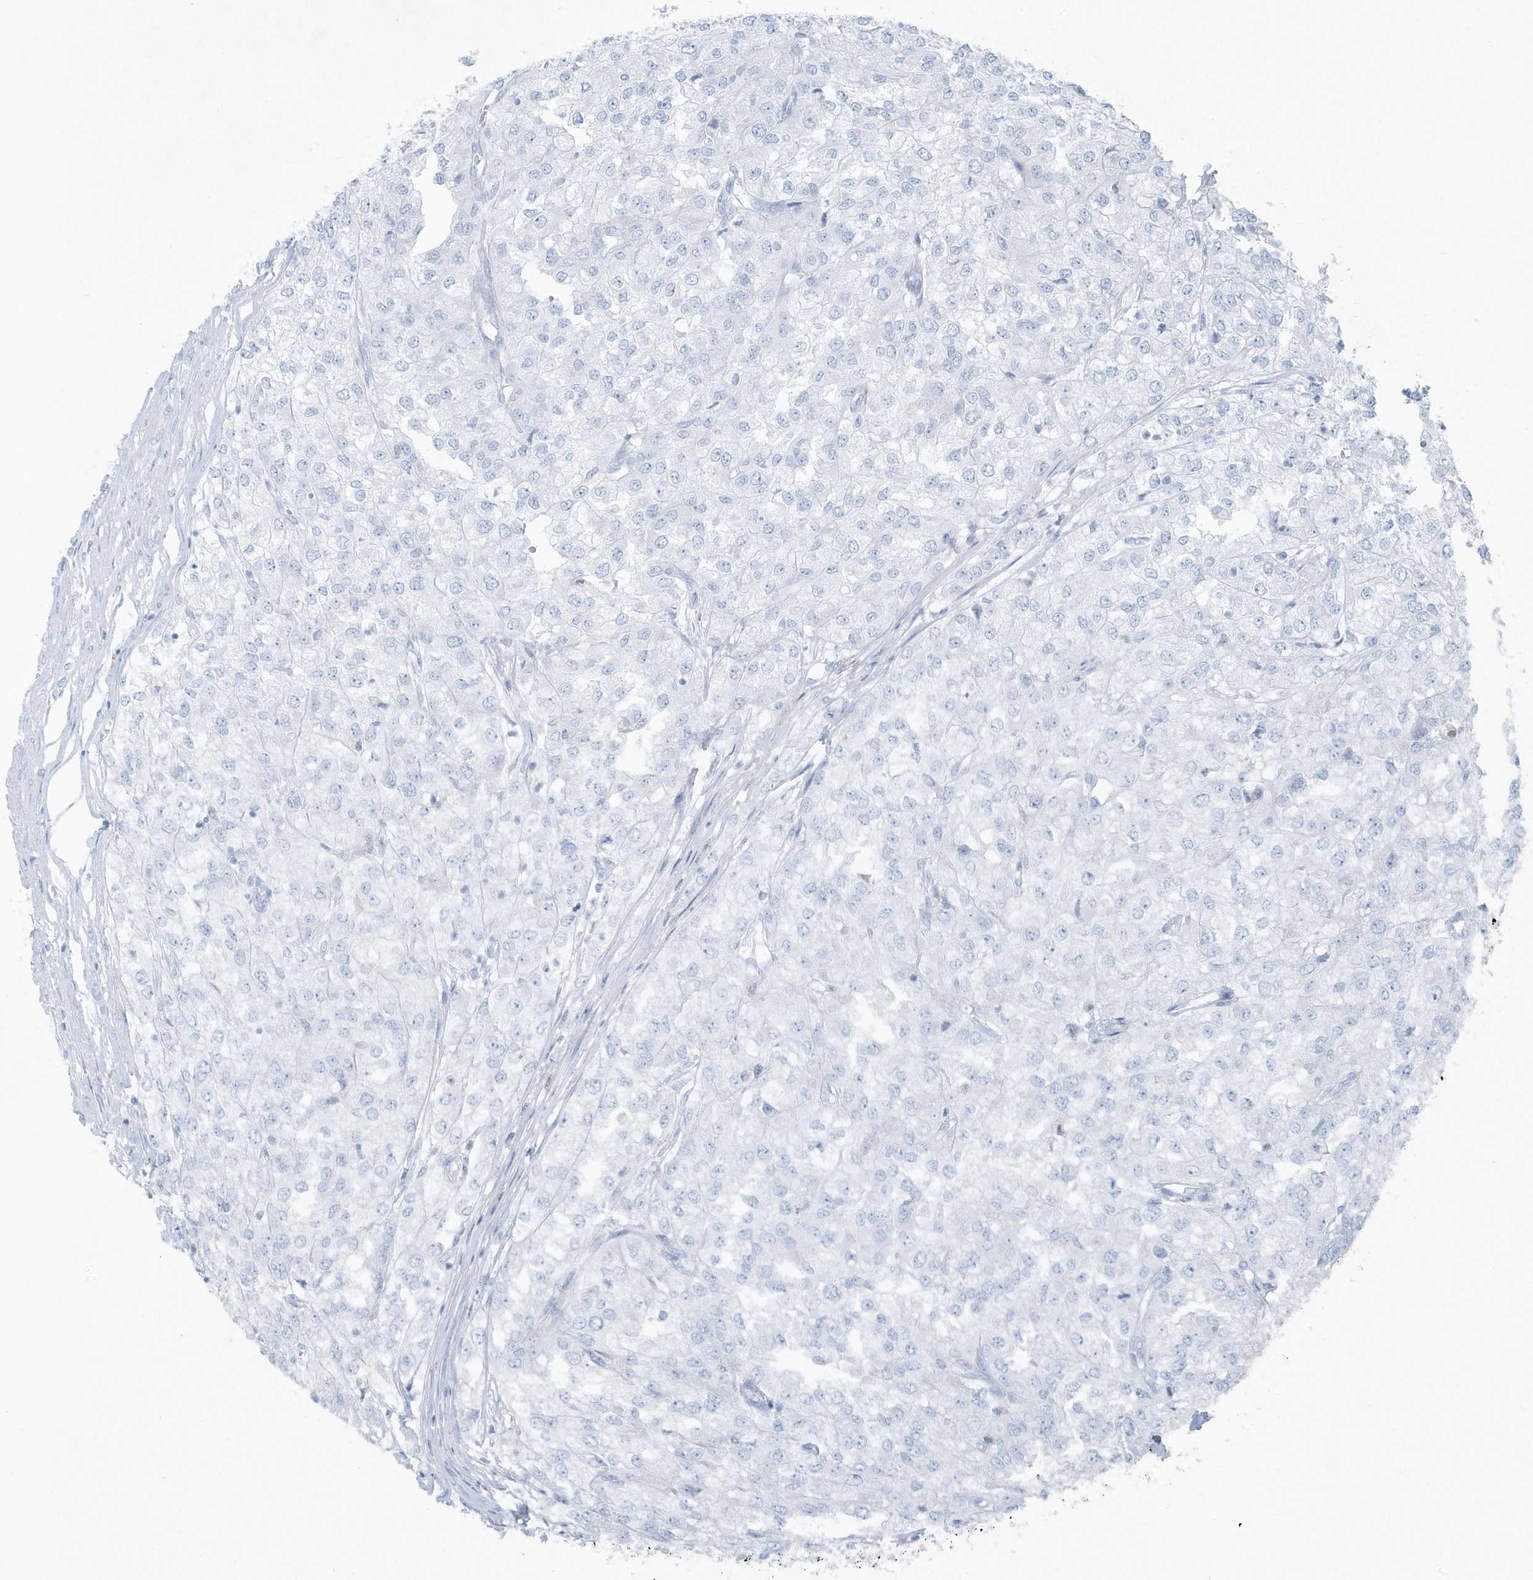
{"staining": {"intensity": "negative", "quantity": "none", "location": "none"}, "tissue": "renal cancer", "cell_type": "Tumor cells", "image_type": "cancer", "snomed": [{"axis": "morphology", "description": "Adenocarcinoma, NOS"}, {"axis": "topography", "description": "Kidney"}], "caption": "High magnification brightfield microscopy of renal adenocarcinoma stained with DAB (3,3'-diaminobenzidine) (brown) and counterstained with hematoxylin (blue): tumor cells show no significant positivity. (DAB IHC with hematoxylin counter stain).", "gene": "FAM98A", "patient": {"sex": "female", "age": 54}}